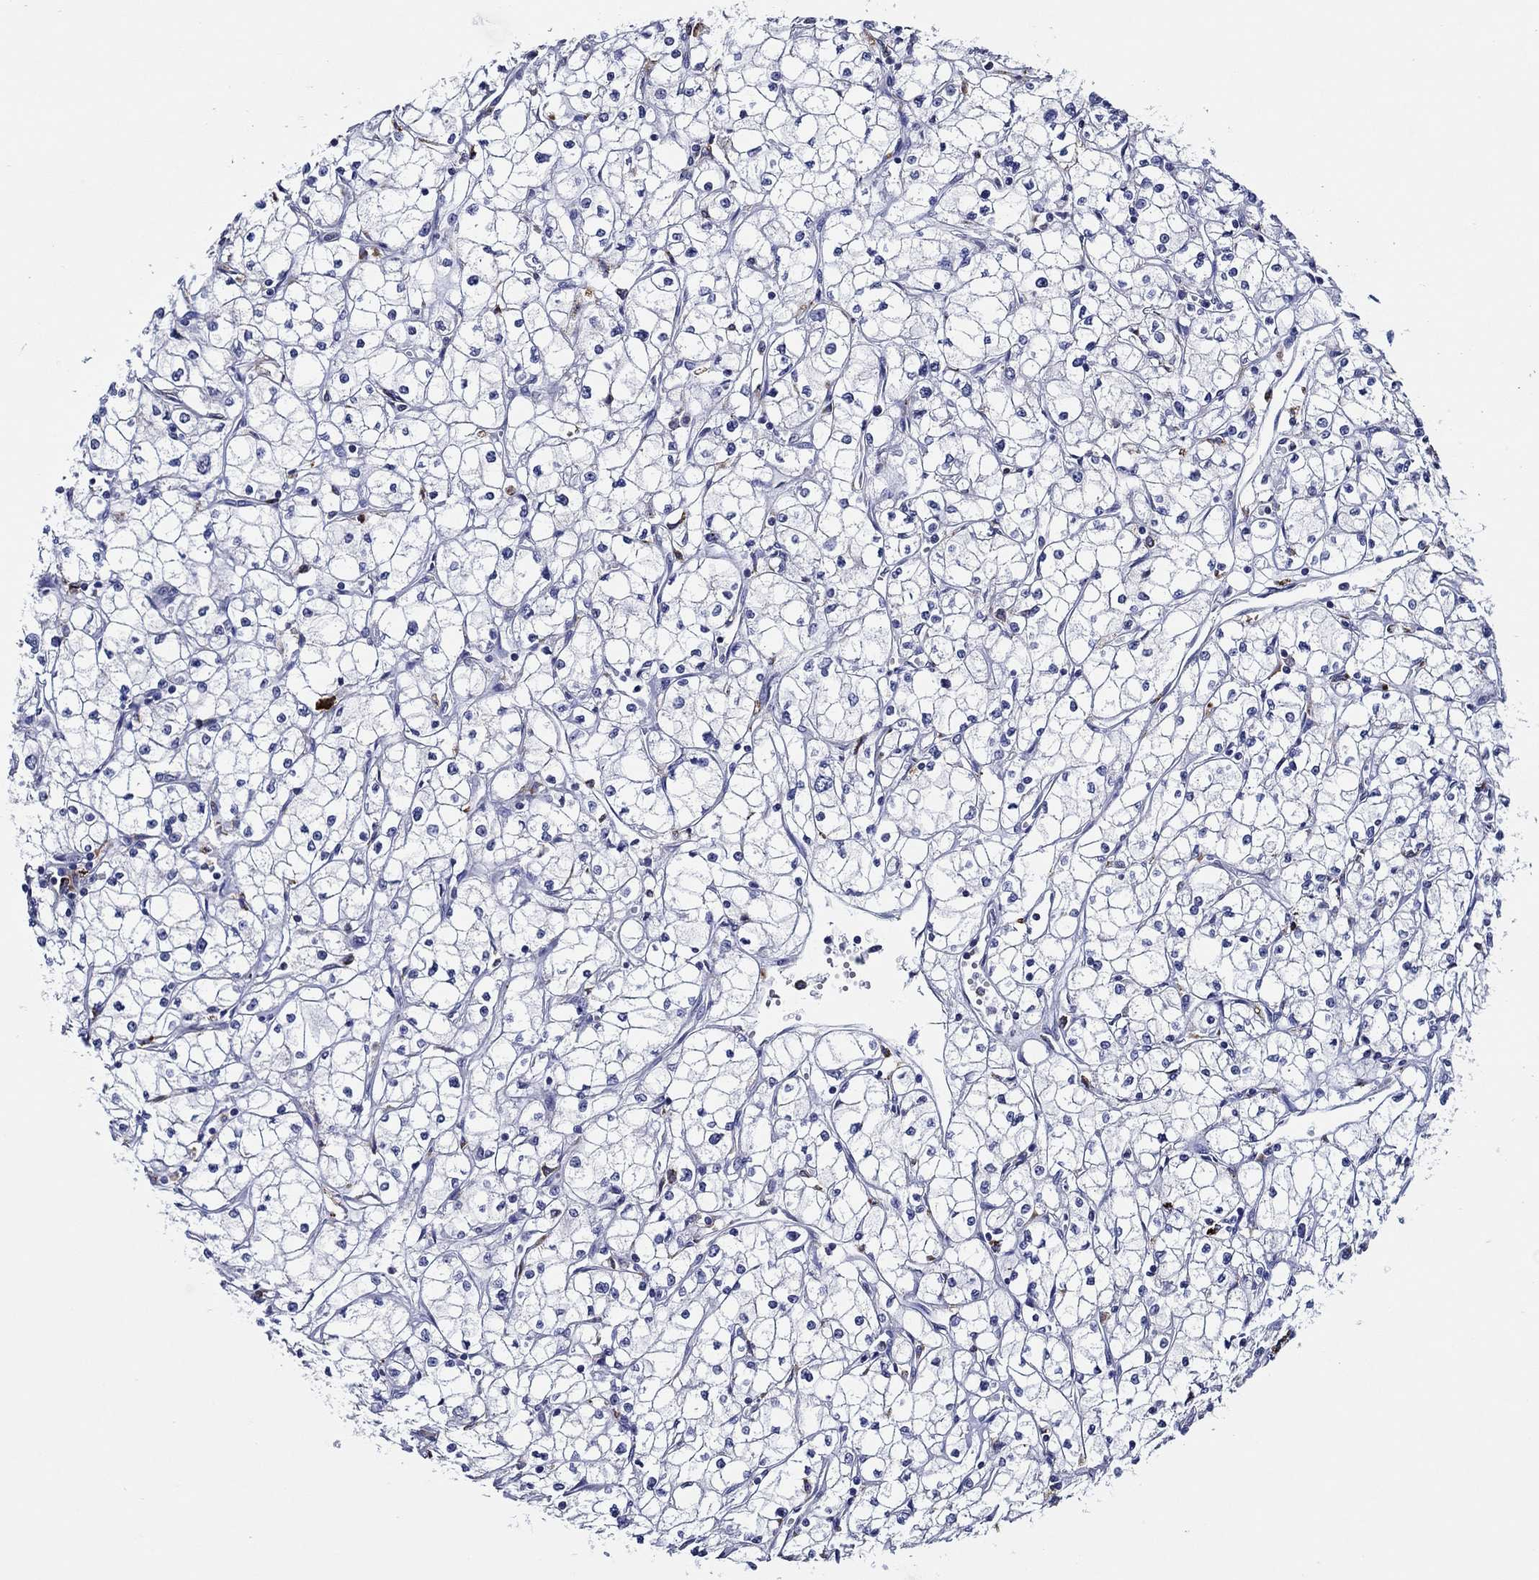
{"staining": {"intensity": "negative", "quantity": "none", "location": "none"}, "tissue": "renal cancer", "cell_type": "Tumor cells", "image_type": "cancer", "snomed": [{"axis": "morphology", "description": "Adenocarcinoma, NOS"}, {"axis": "topography", "description": "Kidney"}], "caption": "There is no significant expression in tumor cells of renal adenocarcinoma.", "gene": "GATA2", "patient": {"sex": "male", "age": 67}}